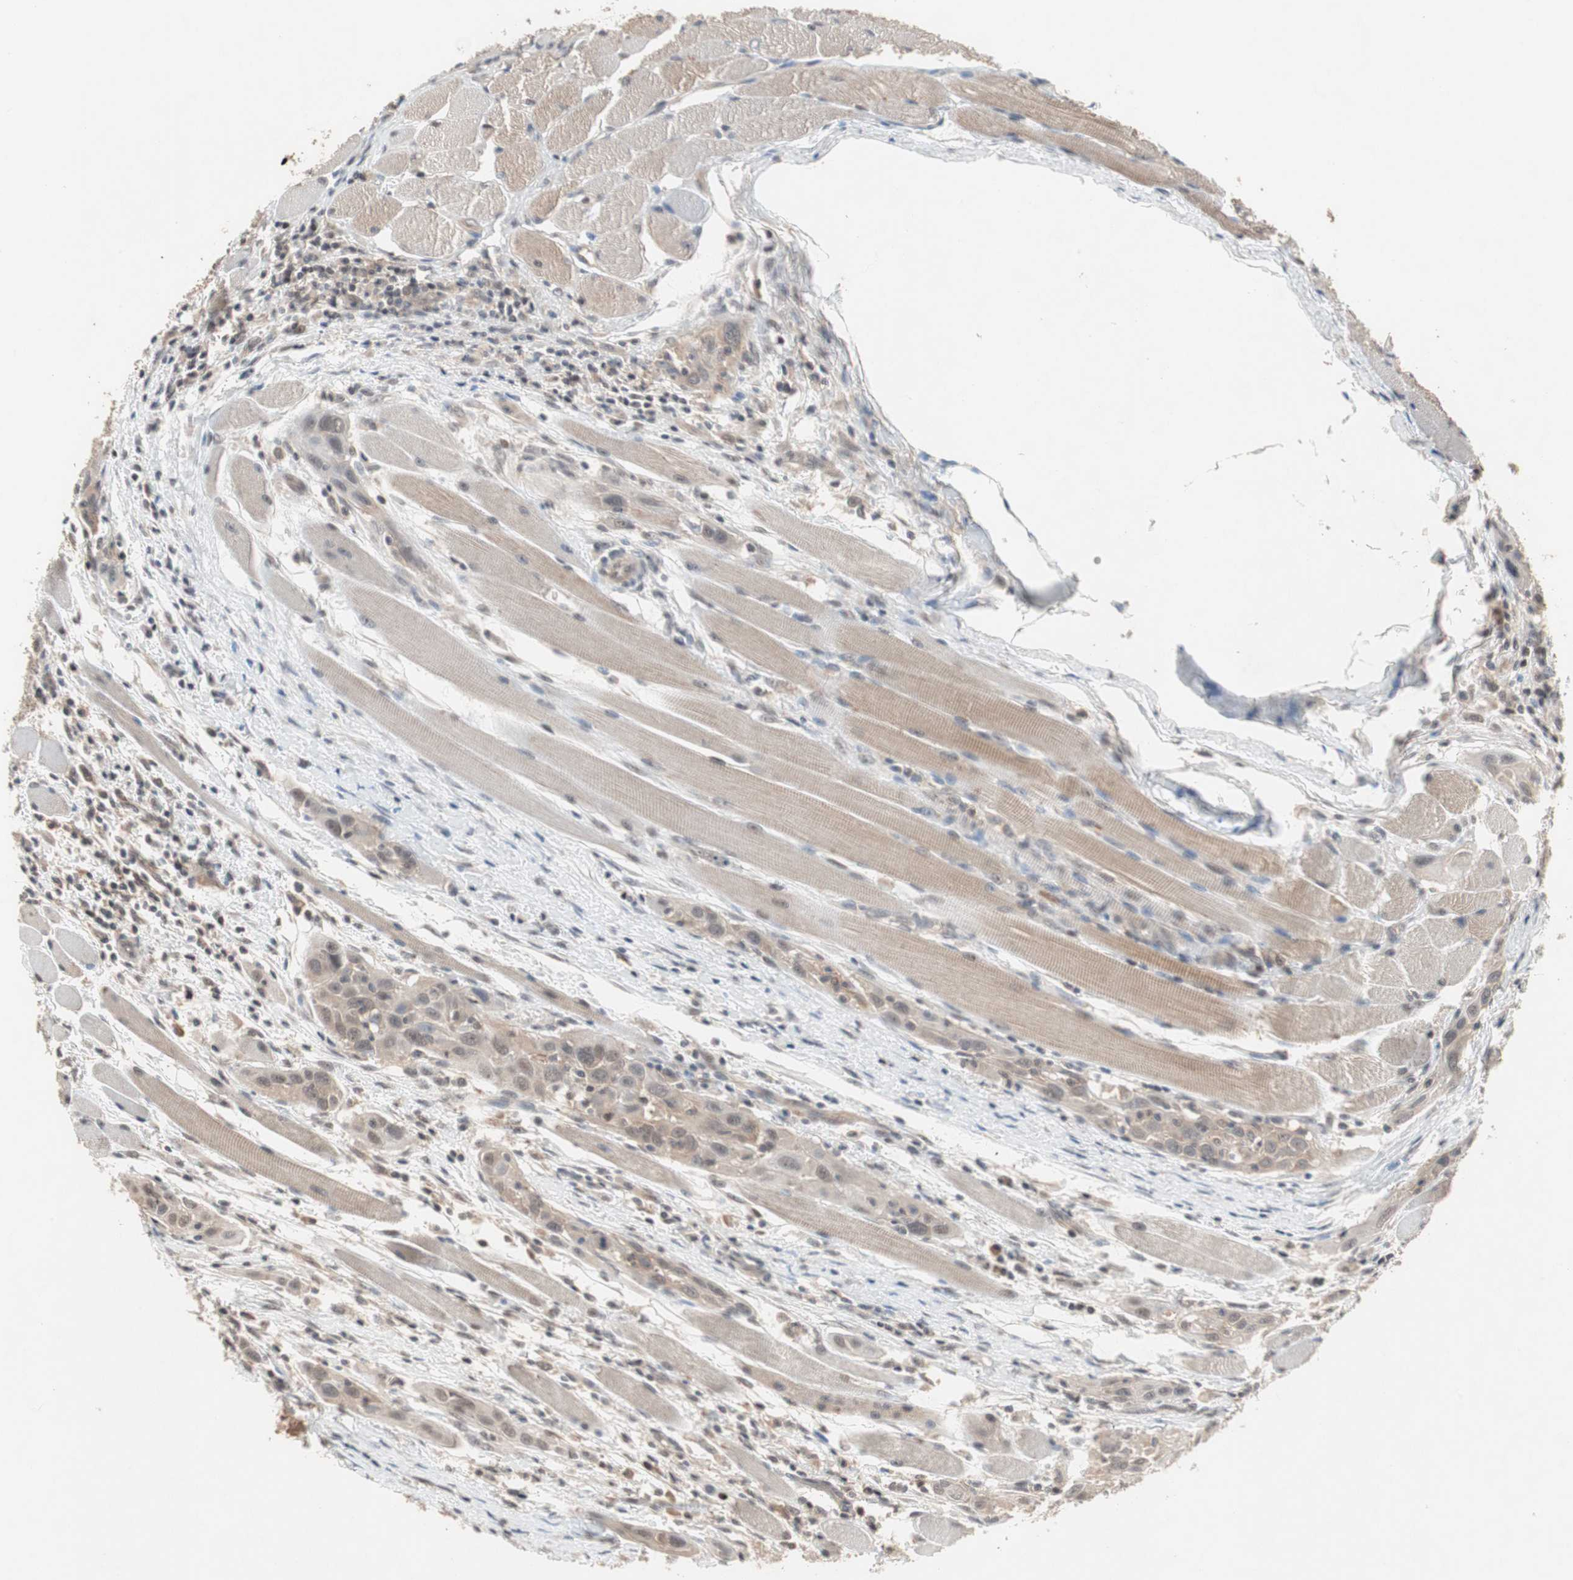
{"staining": {"intensity": "moderate", "quantity": ">75%", "location": "cytoplasmic/membranous"}, "tissue": "head and neck cancer", "cell_type": "Tumor cells", "image_type": "cancer", "snomed": [{"axis": "morphology", "description": "Squamous cell carcinoma, NOS"}, {"axis": "topography", "description": "Oral tissue"}, {"axis": "topography", "description": "Head-Neck"}], "caption": "Moderate cytoplasmic/membranous positivity for a protein is appreciated in approximately >75% of tumor cells of head and neck cancer (squamous cell carcinoma) using IHC.", "gene": "GART", "patient": {"sex": "female", "age": 50}}